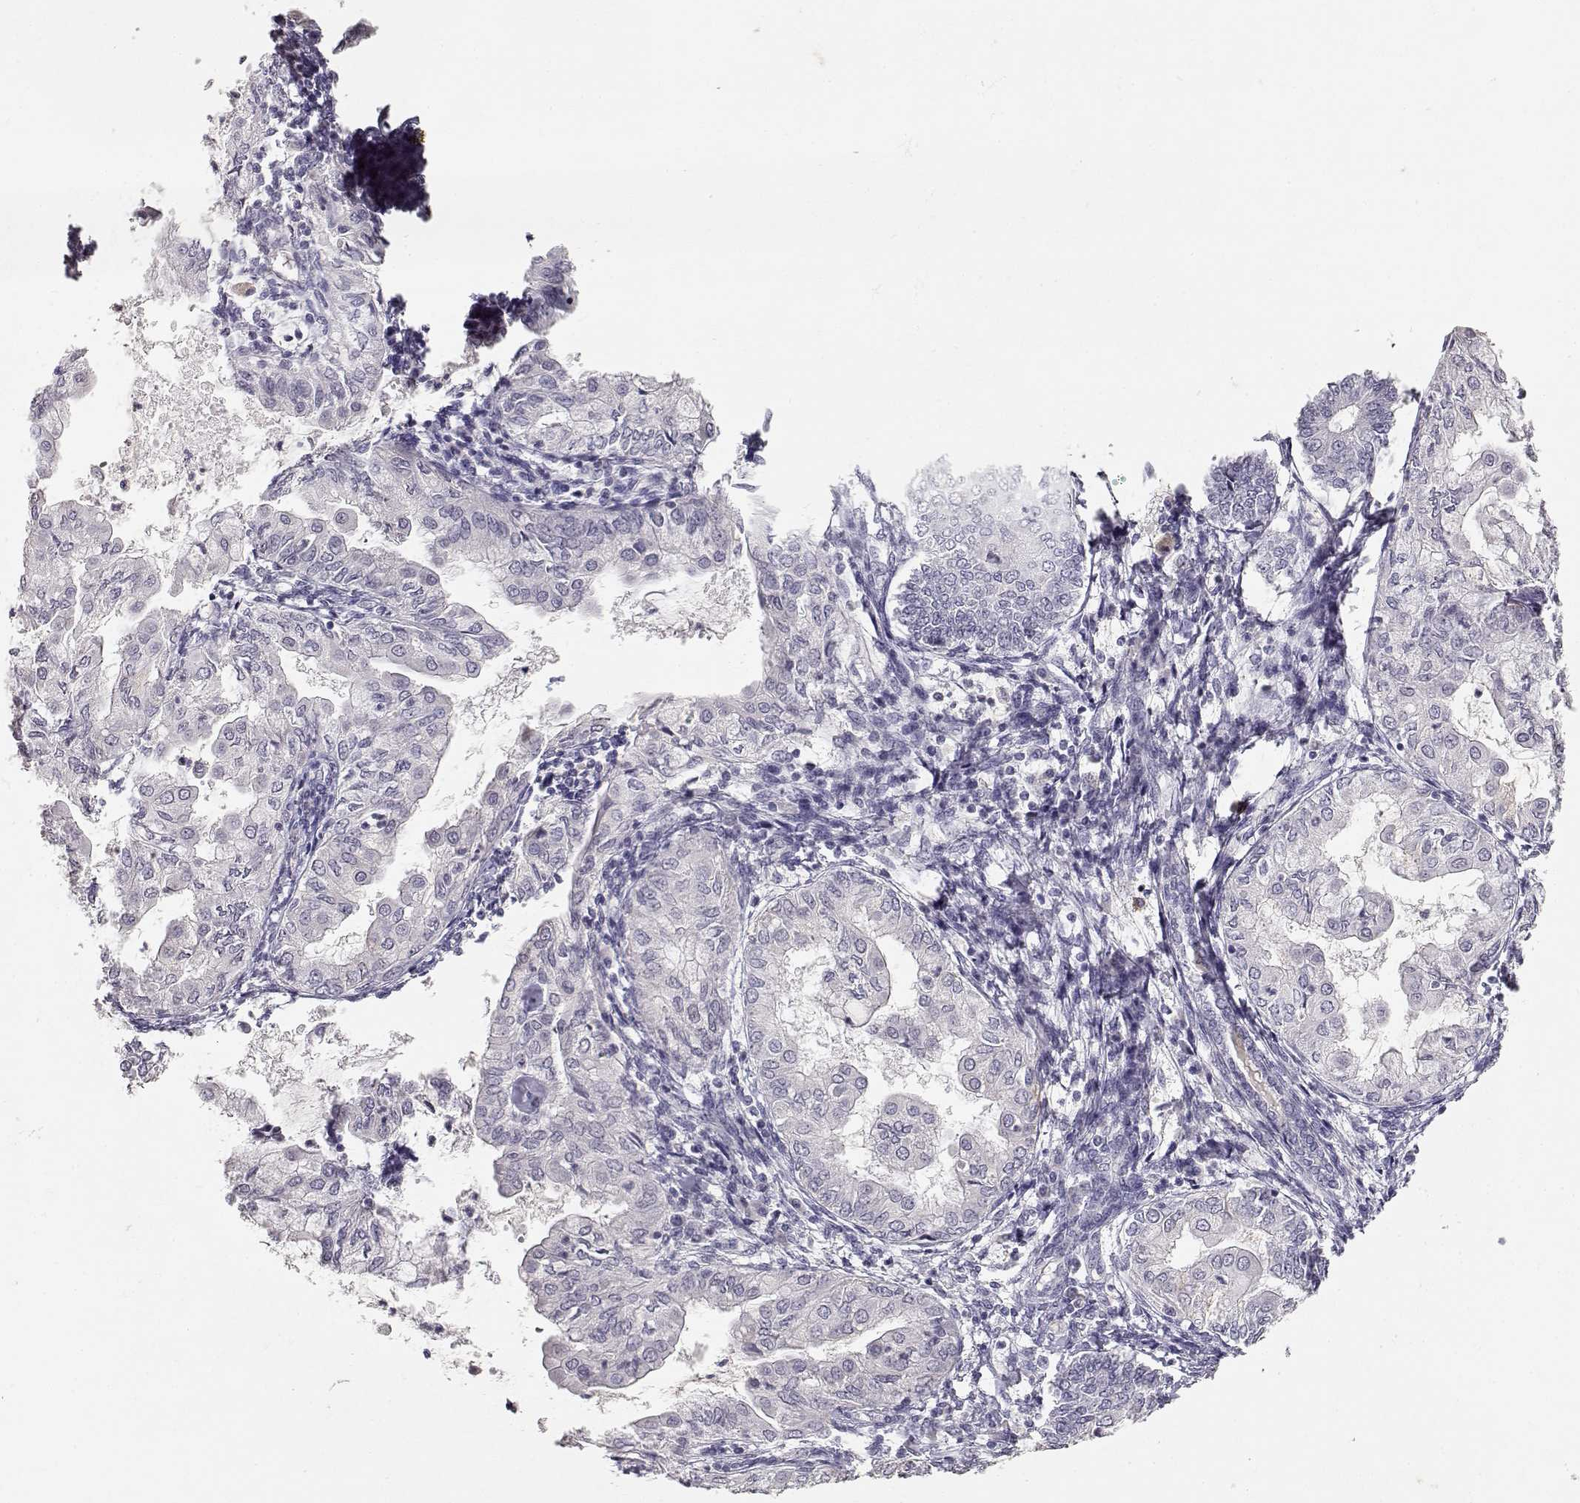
{"staining": {"intensity": "negative", "quantity": "none", "location": "none"}, "tissue": "endometrial cancer", "cell_type": "Tumor cells", "image_type": "cancer", "snomed": [{"axis": "morphology", "description": "Adenocarcinoma, NOS"}, {"axis": "topography", "description": "Endometrium"}], "caption": "Endometrial cancer was stained to show a protein in brown. There is no significant positivity in tumor cells.", "gene": "TPH2", "patient": {"sex": "female", "age": 68}}